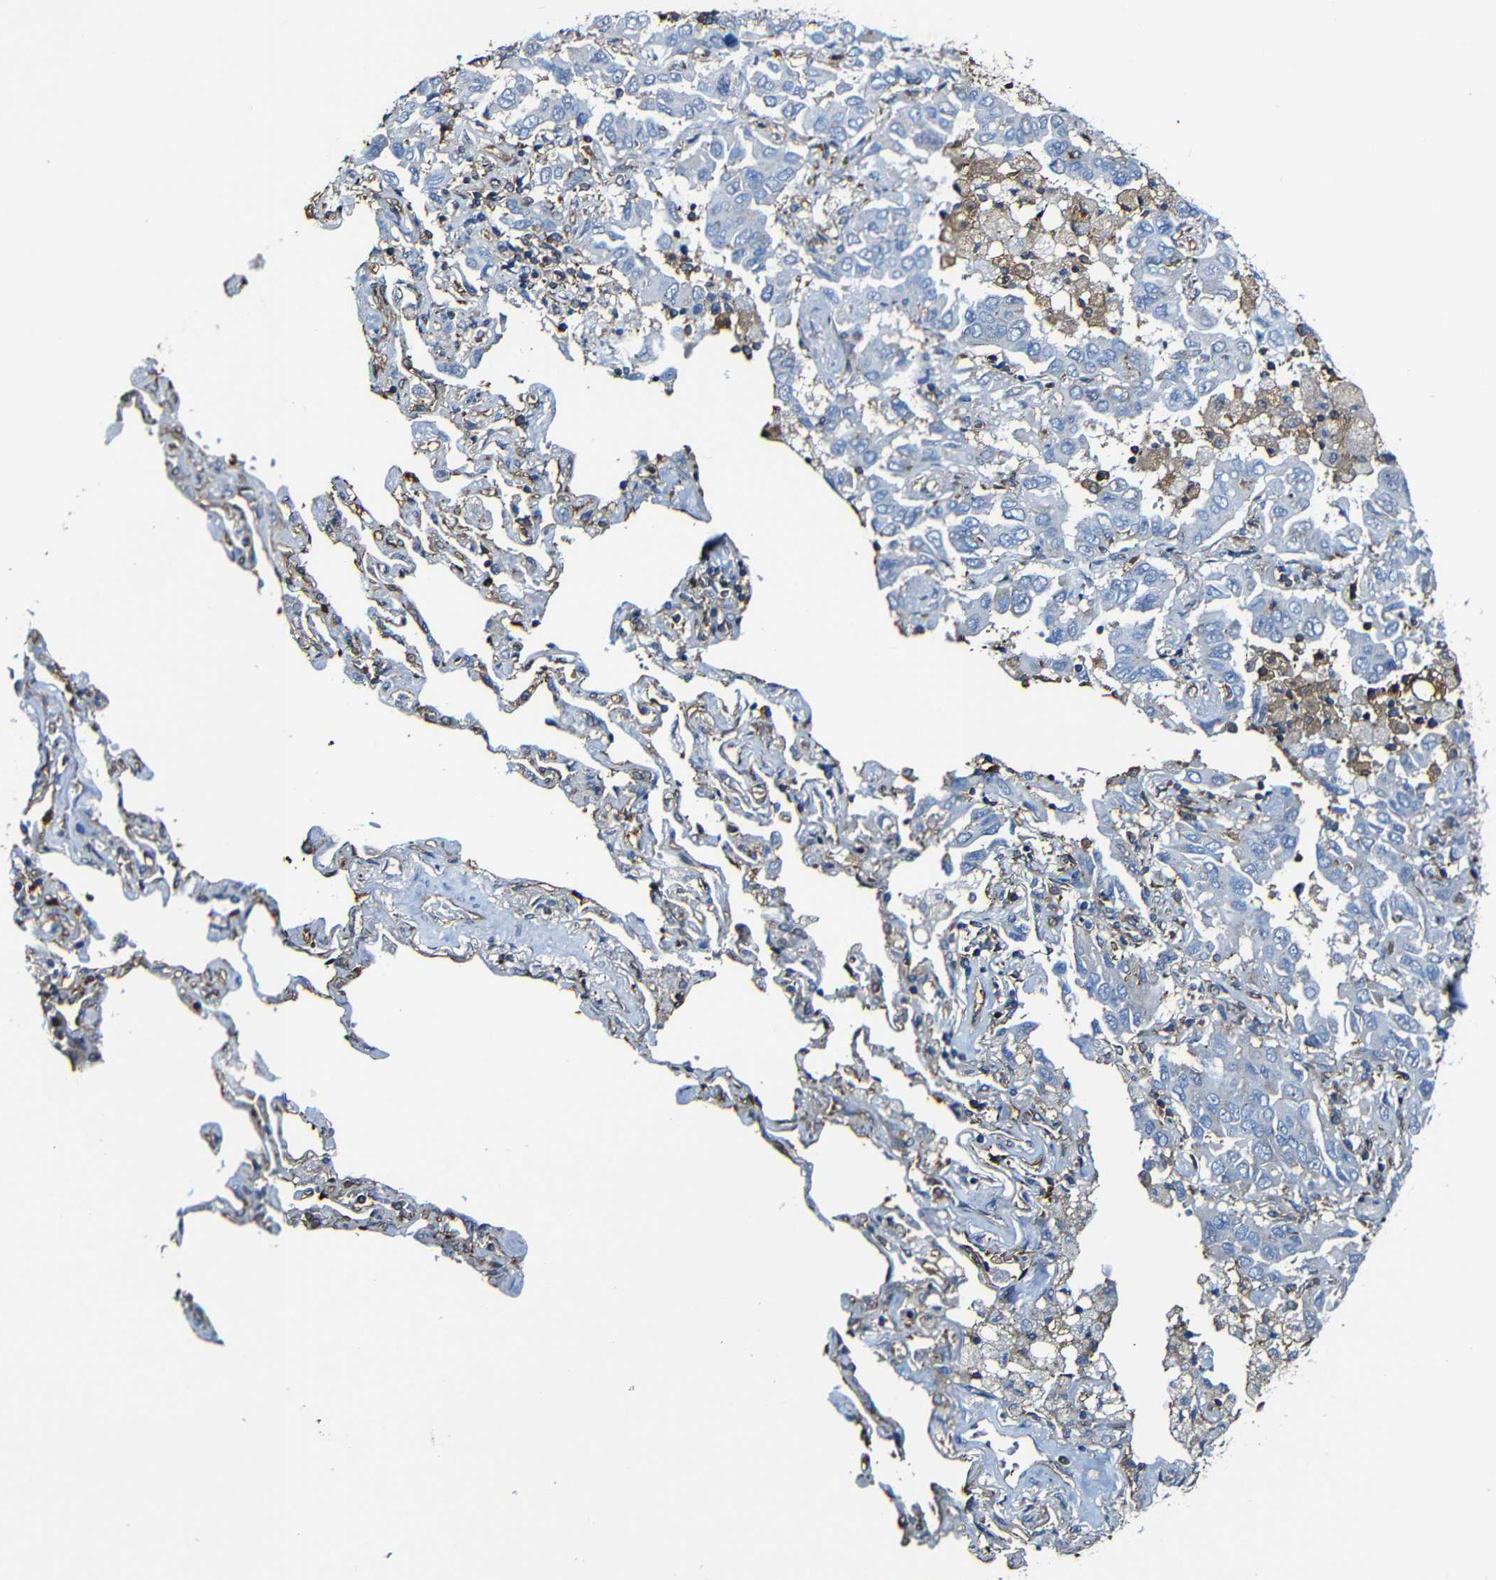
{"staining": {"intensity": "negative", "quantity": "none", "location": "none"}, "tissue": "lung cancer", "cell_type": "Tumor cells", "image_type": "cancer", "snomed": [{"axis": "morphology", "description": "Adenocarcinoma, NOS"}, {"axis": "topography", "description": "Lung"}], "caption": "Lung cancer was stained to show a protein in brown. There is no significant positivity in tumor cells. Brightfield microscopy of IHC stained with DAB (brown) and hematoxylin (blue), captured at high magnification.", "gene": "MSN", "patient": {"sex": "male", "age": 64}}